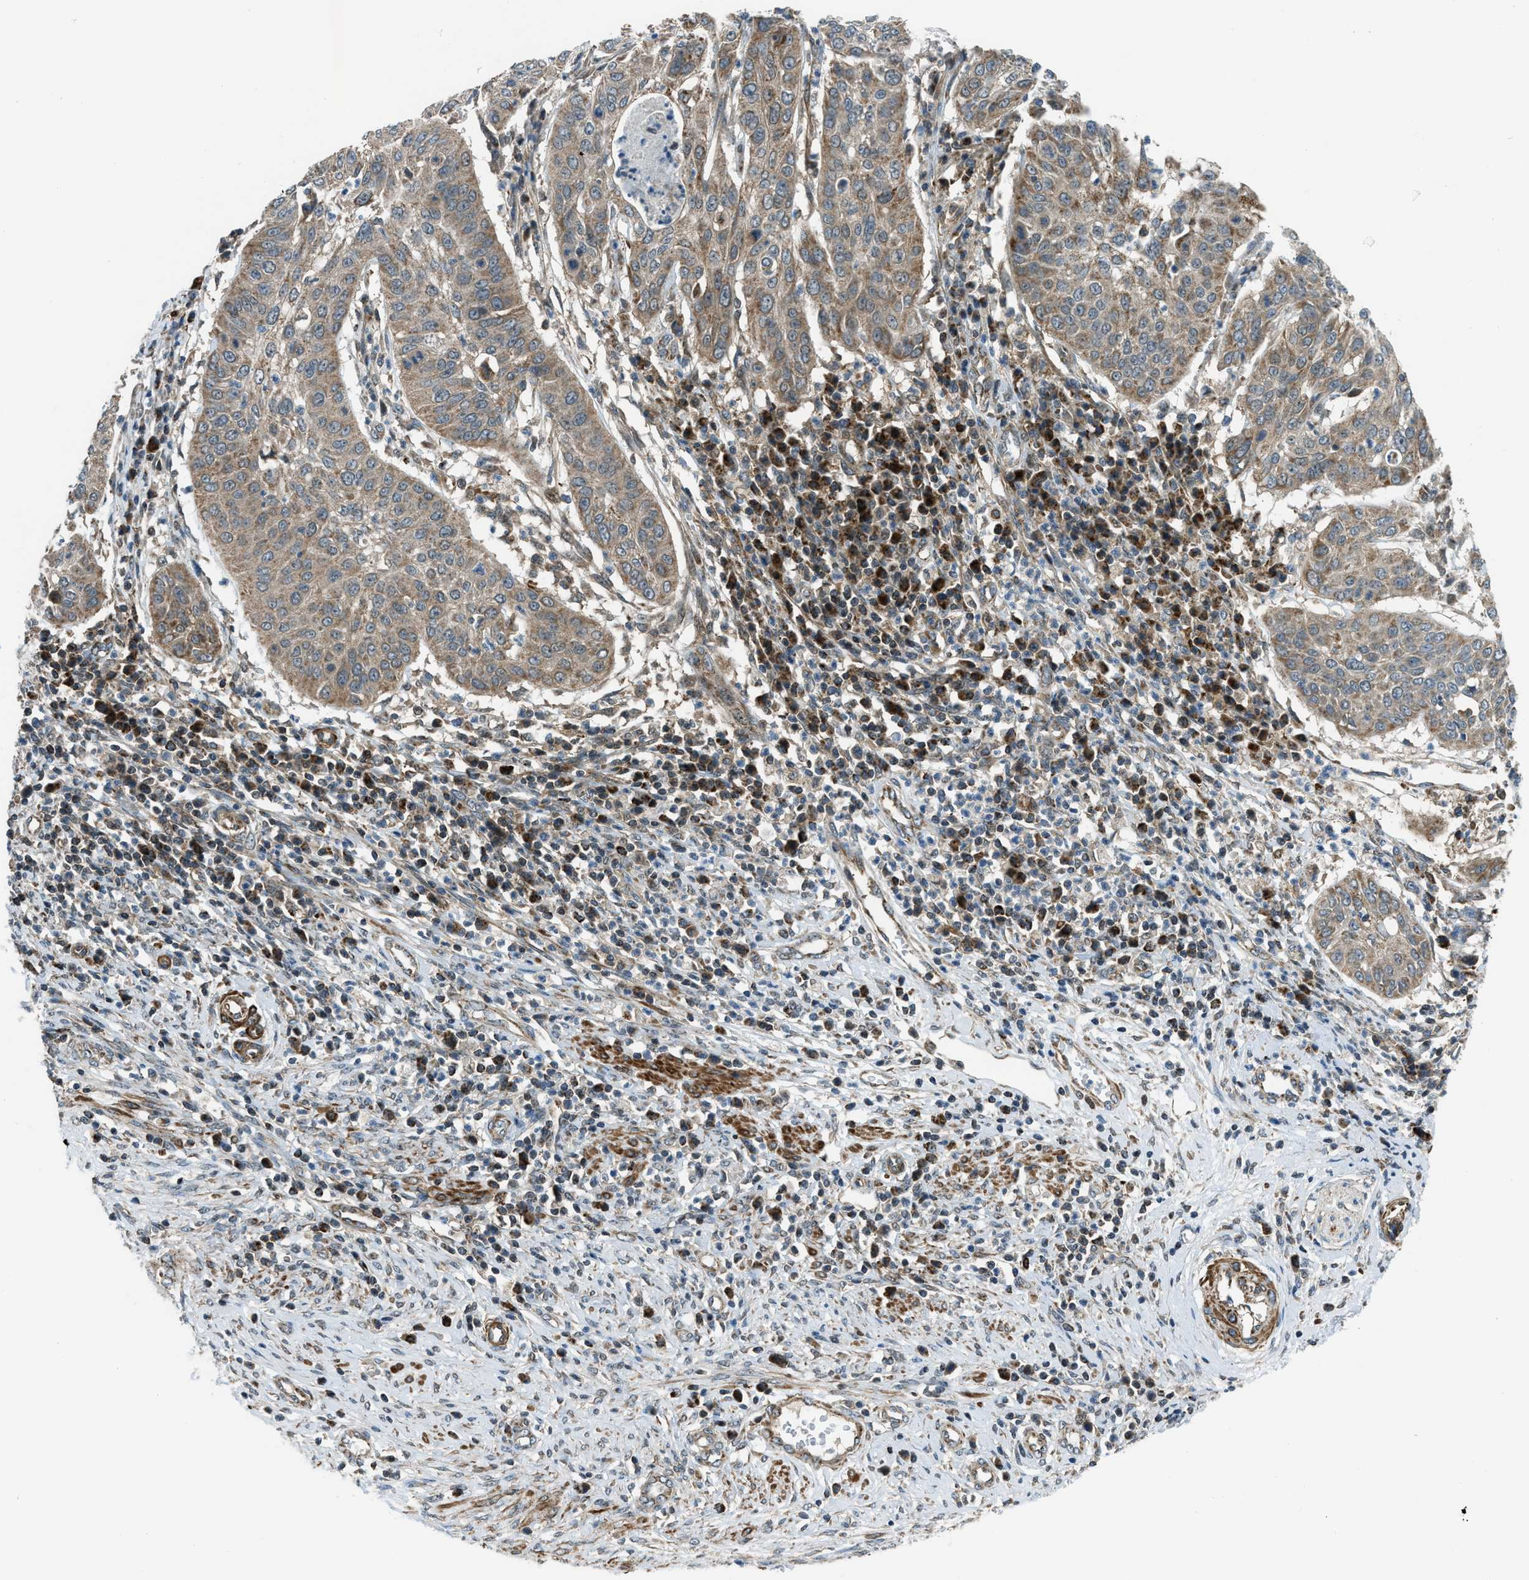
{"staining": {"intensity": "moderate", "quantity": ">75%", "location": "cytoplasmic/membranous"}, "tissue": "cervical cancer", "cell_type": "Tumor cells", "image_type": "cancer", "snomed": [{"axis": "morphology", "description": "Normal tissue, NOS"}, {"axis": "morphology", "description": "Squamous cell carcinoma, NOS"}, {"axis": "topography", "description": "Cervix"}], "caption": "An image of squamous cell carcinoma (cervical) stained for a protein shows moderate cytoplasmic/membranous brown staining in tumor cells.", "gene": "SESN2", "patient": {"sex": "female", "age": 39}}